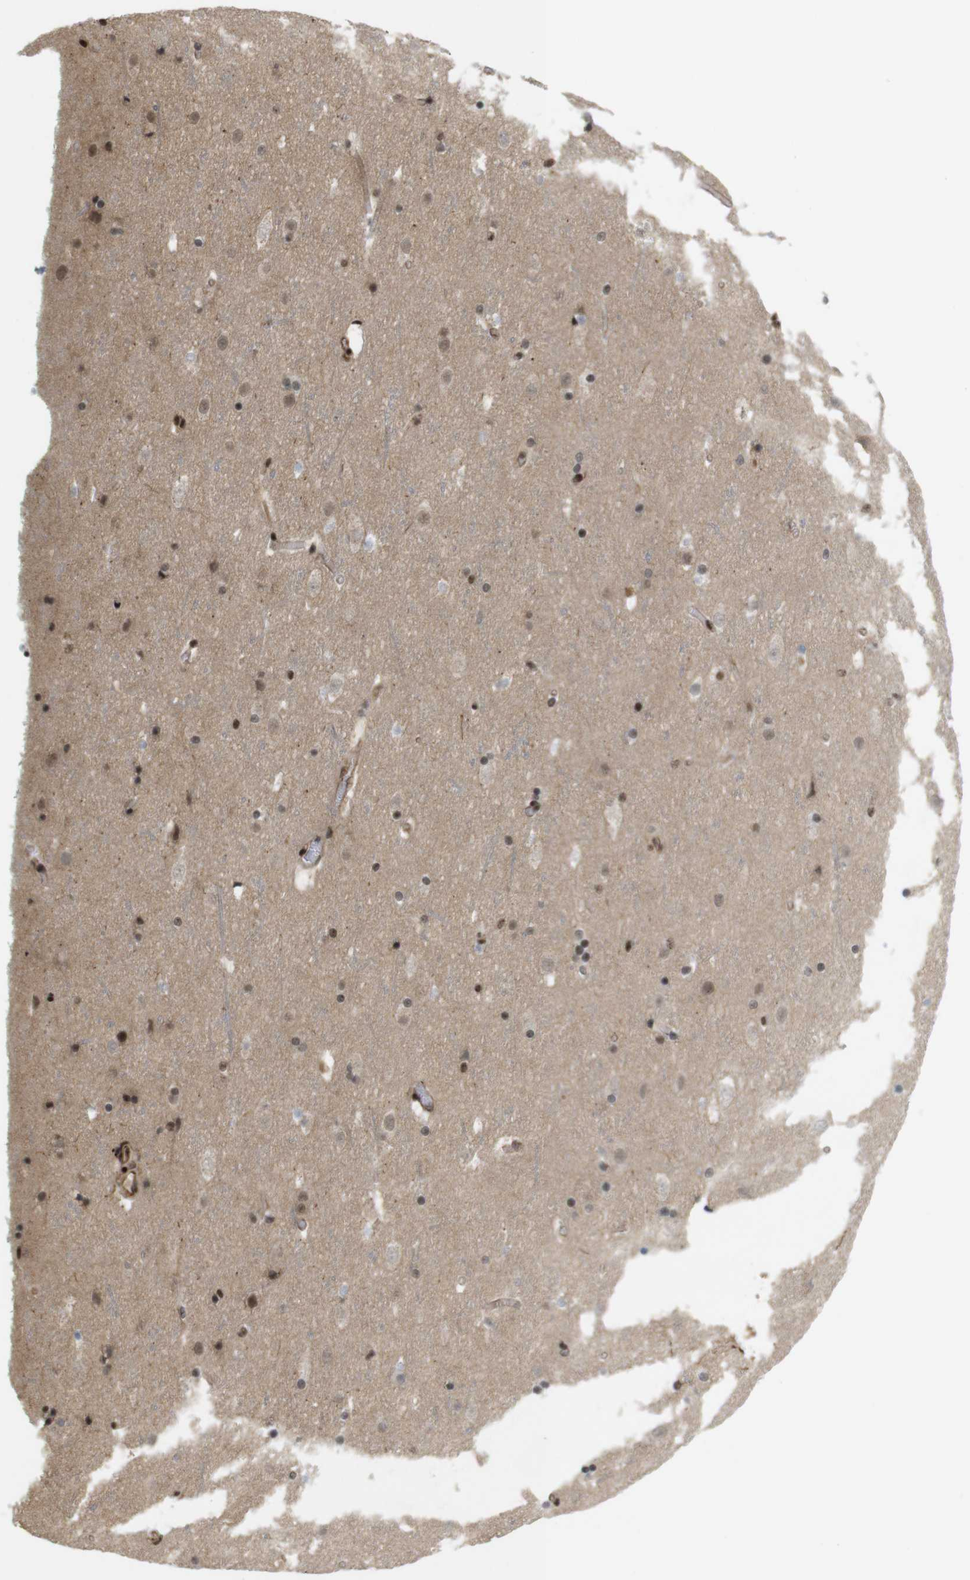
{"staining": {"intensity": "weak", "quantity": ">75%", "location": "nuclear"}, "tissue": "cerebral cortex", "cell_type": "Endothelial cells", "image_type": "normal", "snomed": [{"axis": "morphology", "description": "Normal tissue, NOS"}, {"axis": "topography", "description": "Cerebral cortex"}], "caption": "IHC of benign cerebral cortex shows low levels of weak nuclear staining in approximately >75% of endothelial cells. Using DAB (brown) and hematoxylin (blue) stains, captured at high magnification using brightfield microscopy.", "gene": "SP2", "patient": {"sex": "male", "age": 45}}